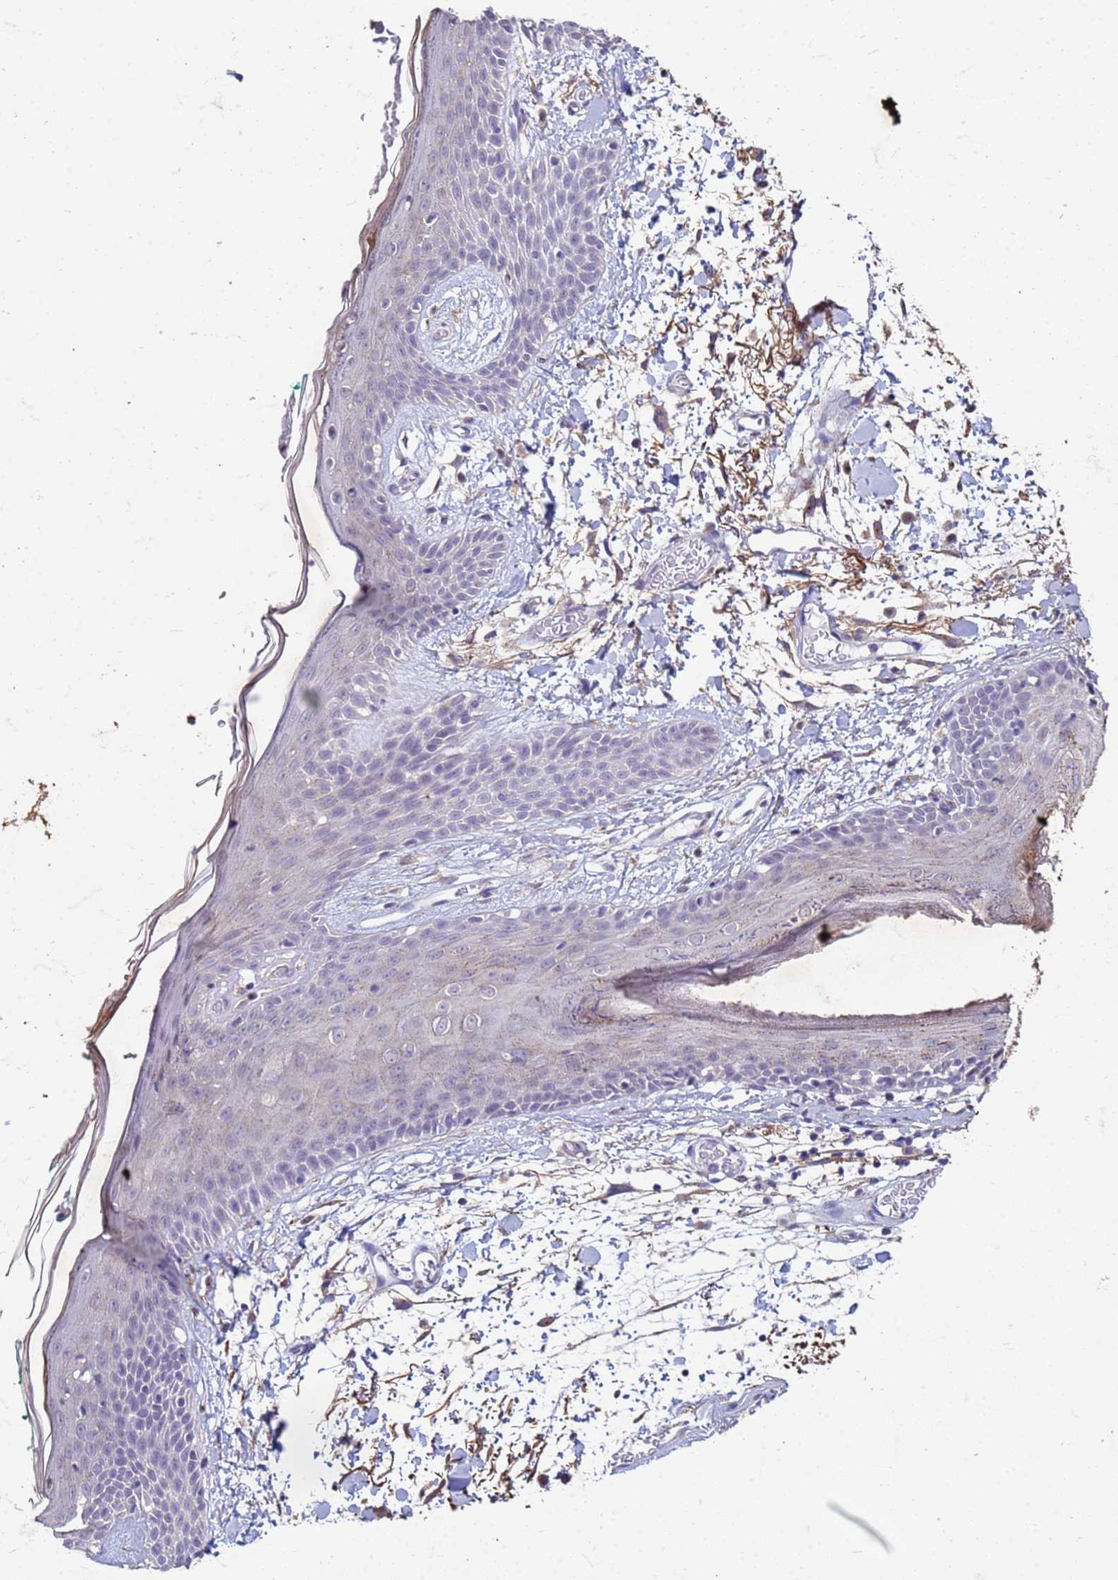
{"staining": {"intensity": "moderate", "quantity": ">75%", "location": "cytoplasmic/membranous"}, "tissue": "skin", "cell_type": "Fibroblasts", "image_type": "normal", "snomed": [{"axis": "morphology", "description": "Normal tissue, NOS"}, {"axis": "topography", "description": "Skin"}], "caption": "Immunohistochemical staining of unremarkable human skin exhibits medium levels of moderate cytoplasmic/membranous expression in approximately >75% of fibroblasts.", "gene": "SLC25A15", "patient": {"sex": "male", "age": 79}}